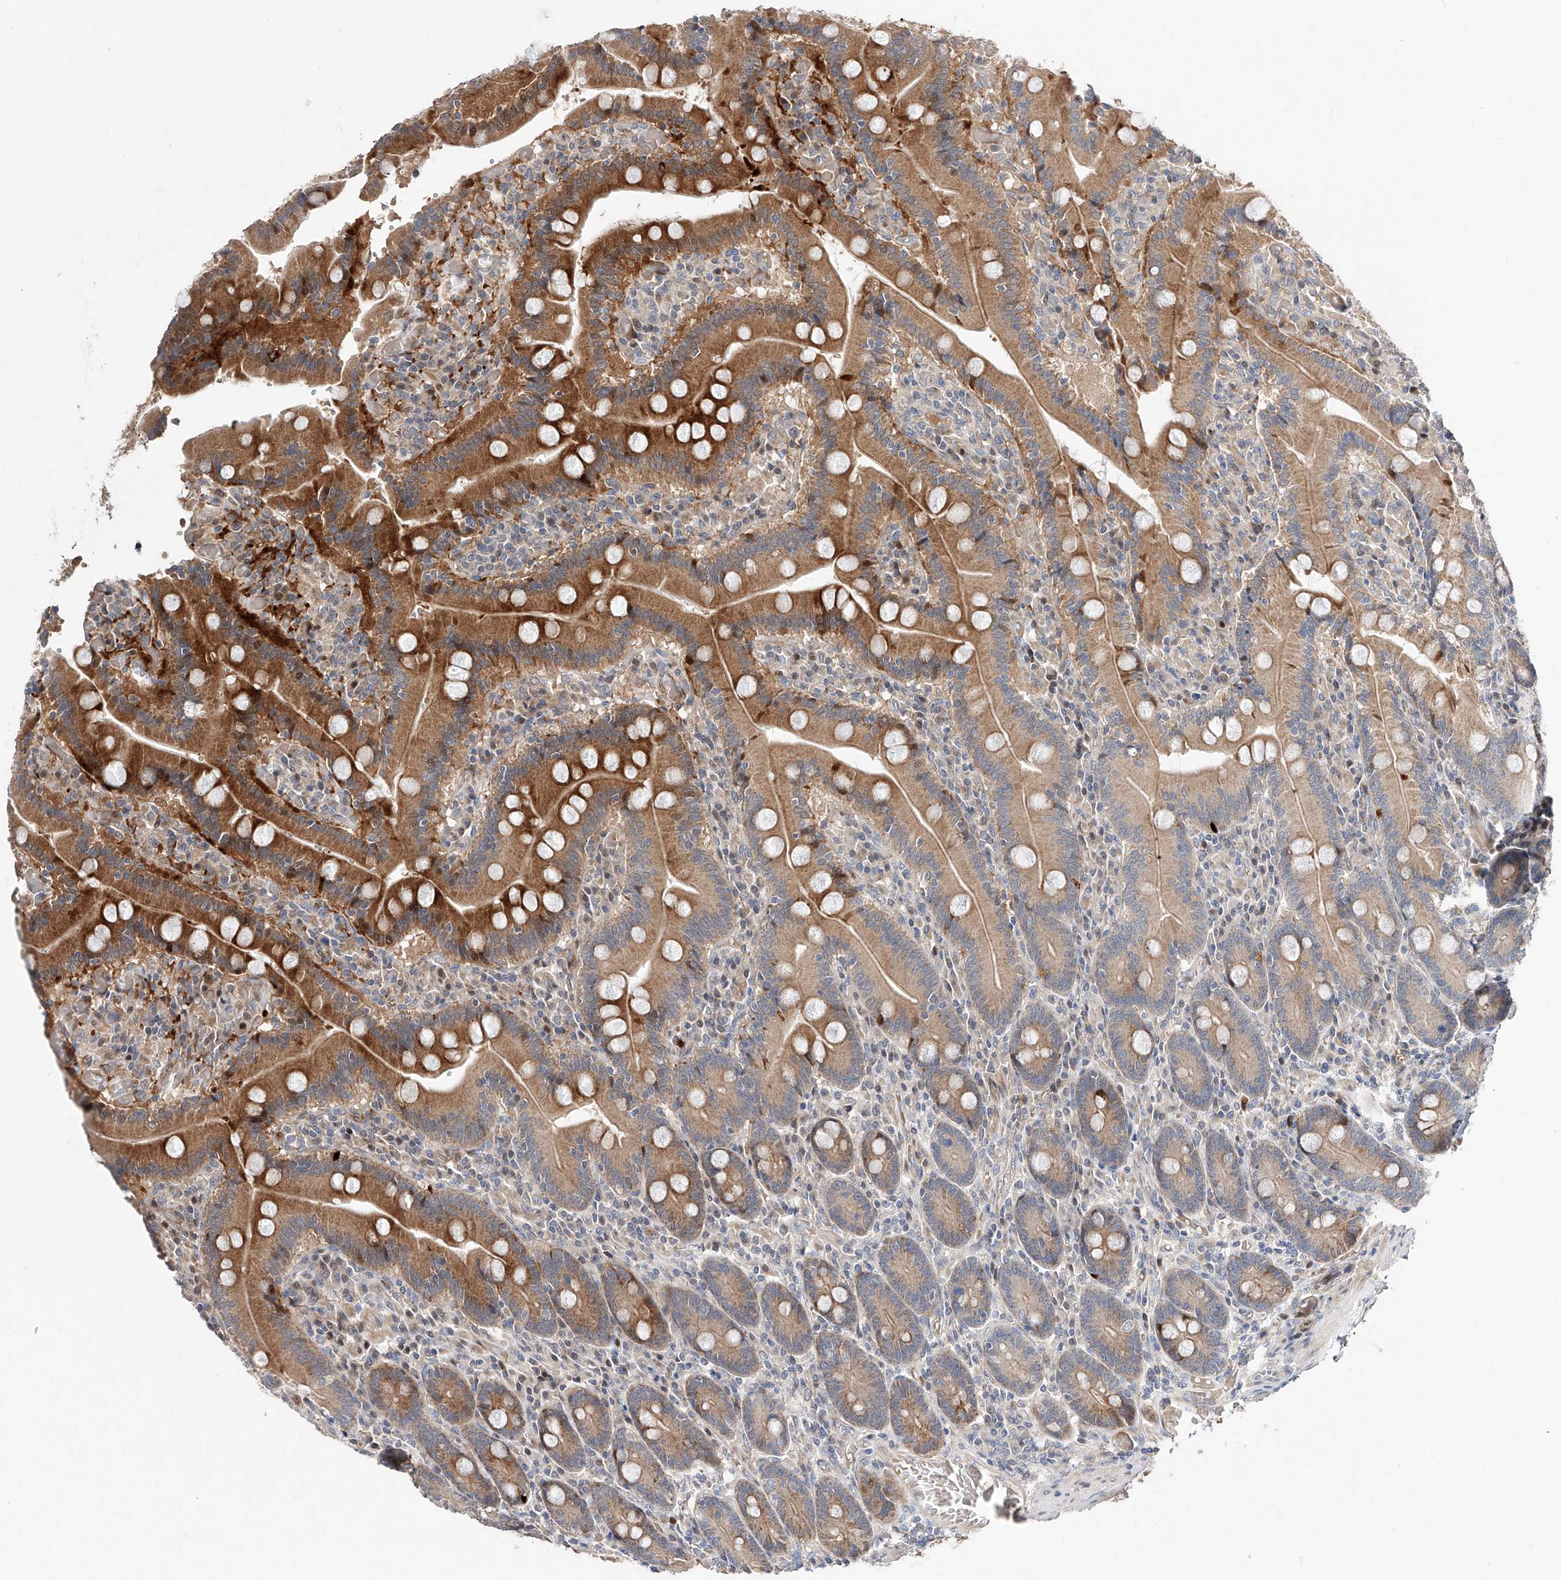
{"staining": {"intensity": "strong", "quantity": ">75%", "location": "cytoplasmic/membranous"}, "tissue": "duodenum", "cell_type": "Glandular cells", "image_type": "normal", "snomed": [{"axis": "morphology", "description": "Normal tissue, NOS"}, {"axis": "topography", "description": "Duodenum"}], "caption": "Immunohistochemistry (DAB) staining of benign human duodenum shows strong cytoplasmic/membranous protein staining in approximately >75% of glandular cells.", "gene": "FUCA2", "patient": {"sex": "female", "age": 62}}